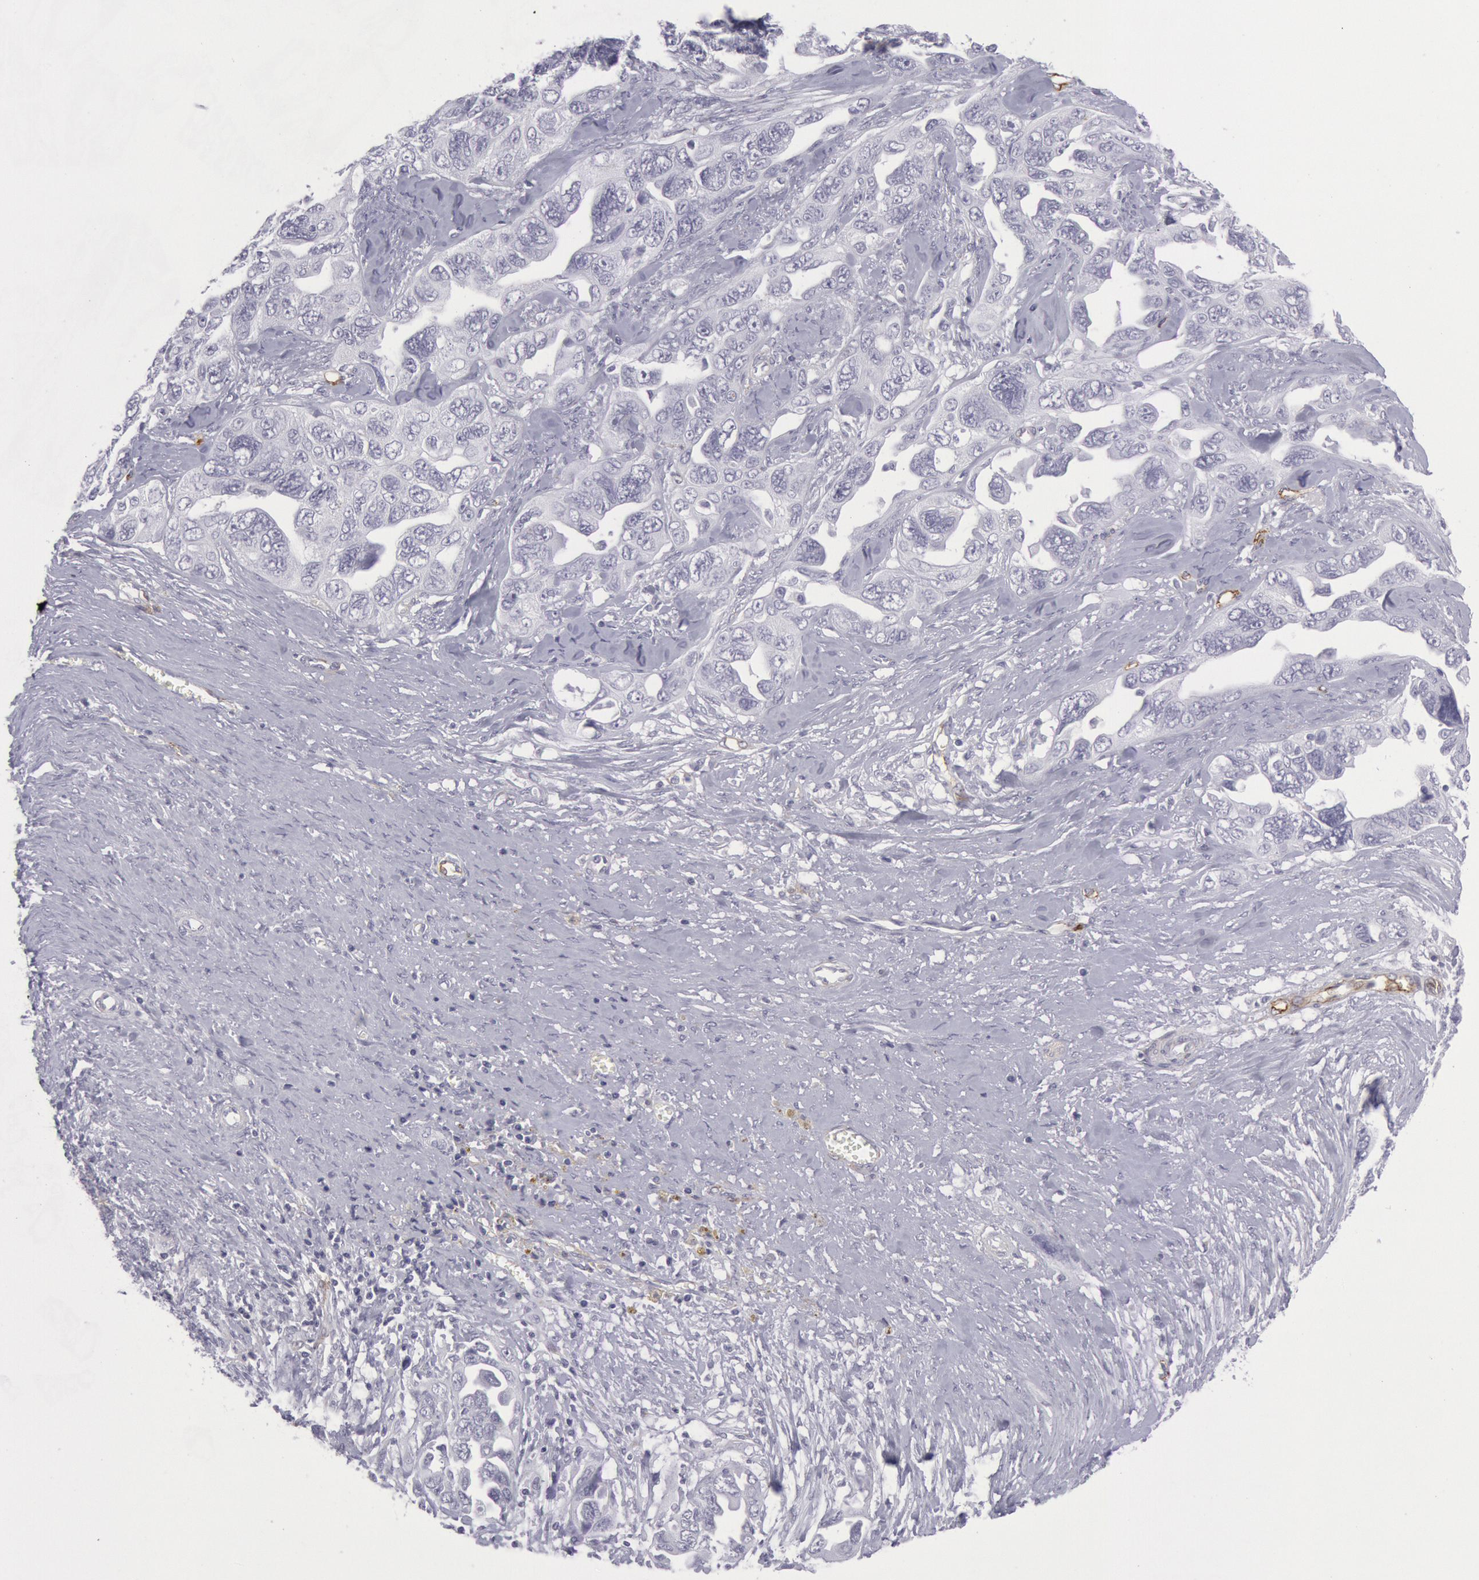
{"staining": {"intensity": "negative", "quantity": "none", "location": "none"}, "tissue": "ovarian cancer", "cell_type": "Tumor cells", "image_type": "cancer", "snomed": [{"axis": "morphology", "description": "Cystadenocarcinoma, serous, NOS"}, {"axis": "topography", "description": "Ovary"}], "caption": "This is an IHC histopathology image of human serous cystadenocarcinoma (ovarian). There is no expression in tumor cells.", "gene": "CDH13", "patient": {"sex": "female", "age": 63}}